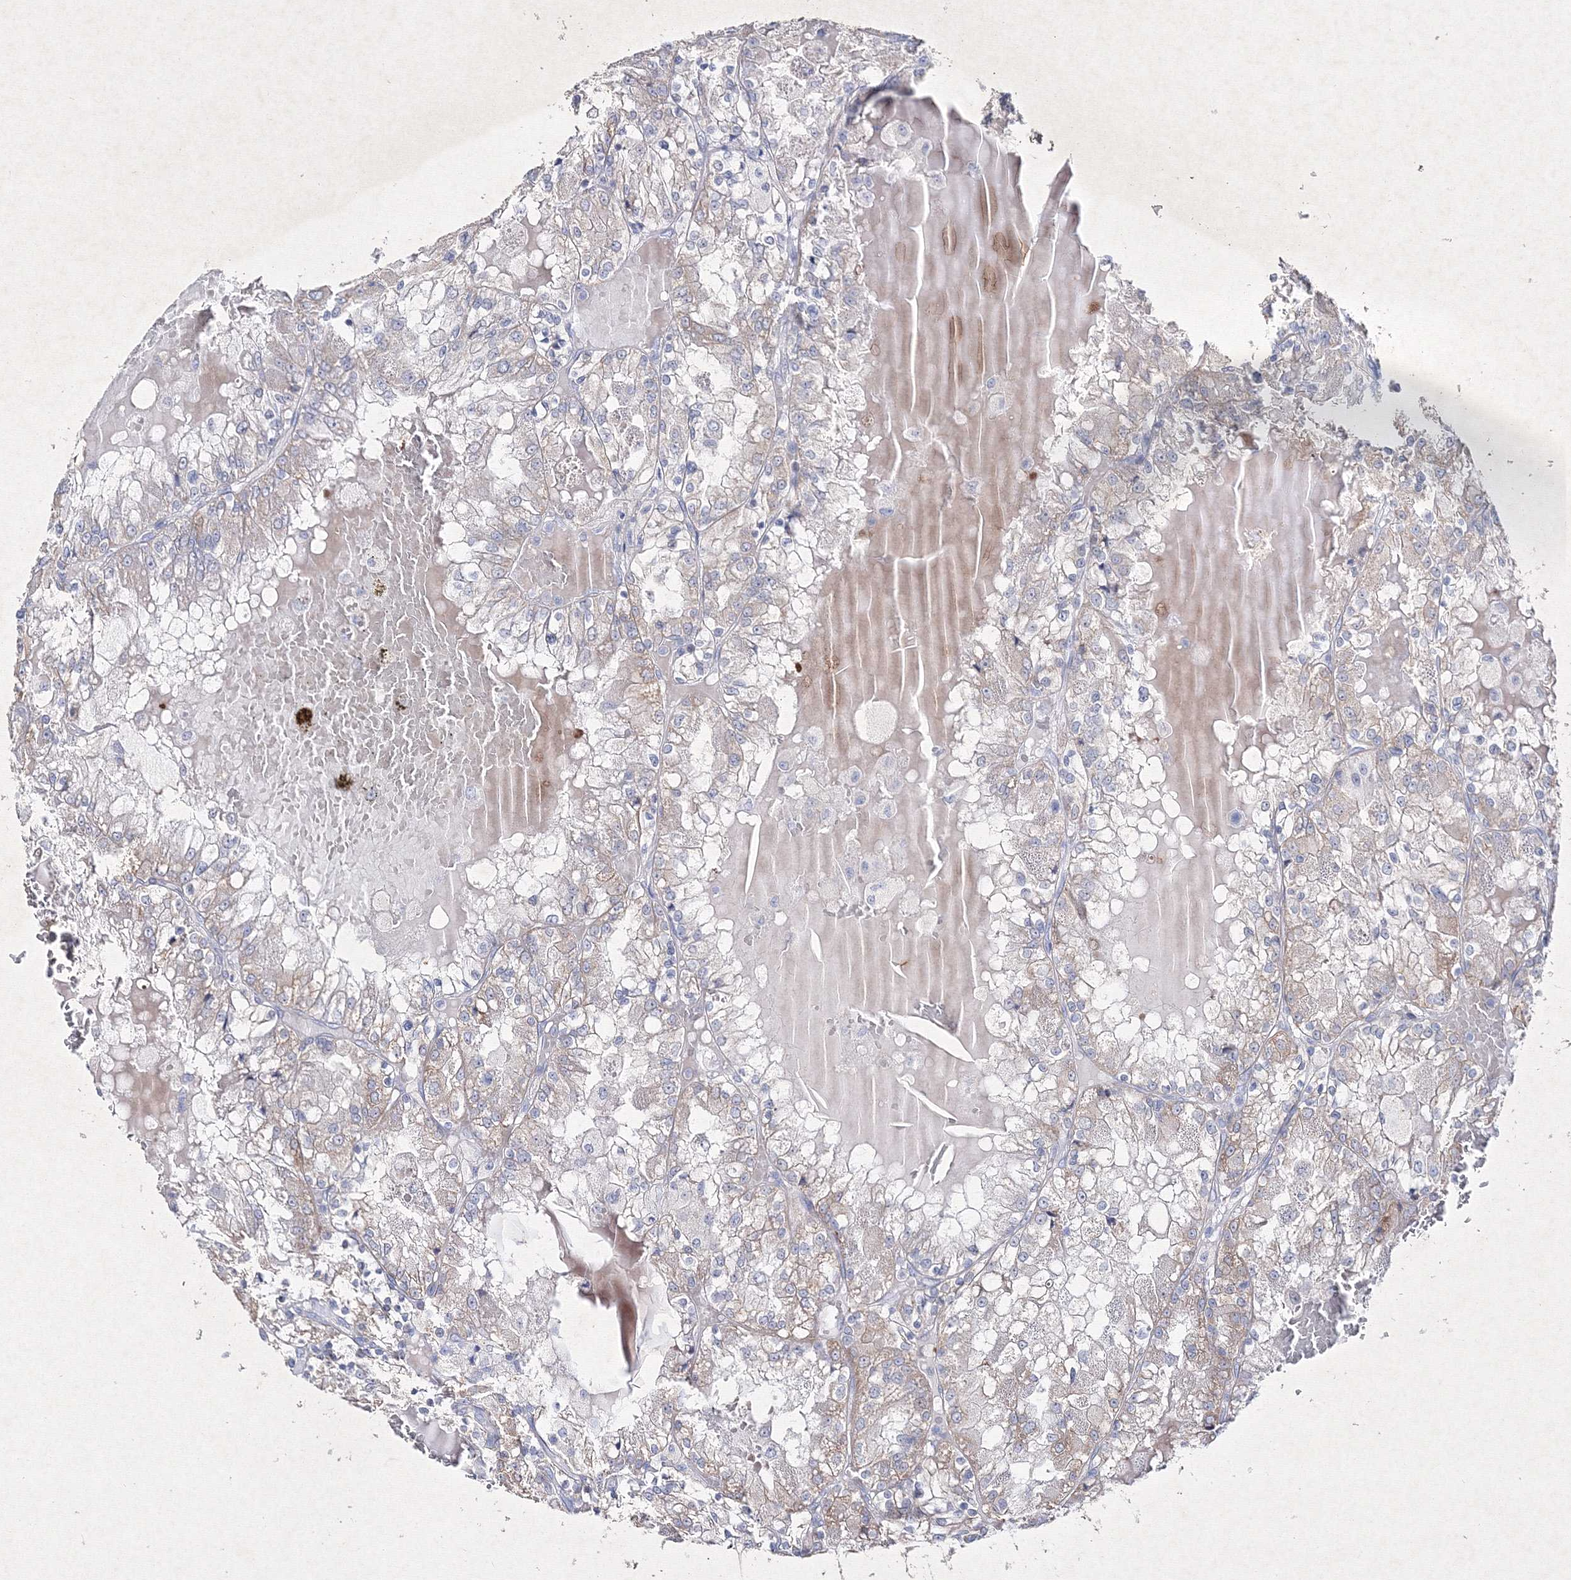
{"staining": {"intensity": "weak", "quantity": "<25%", "location": "cytoplasmic/membranous"}, "tissue": "renal cancer", "cell_type": "Tumor cells", "image_type": "cancer", "snomed": [{"axis": "morphology", "description": "Adenocarcinoma, NOS"}, {"axis": "topography", "description": "Kidney"}], "caption": "Protein analysis of renal adenocarcinoma demonstrates no significant expression in tumor cells. (Immunohistochemistry (ihc), brightfield microscopy, high magnification).", "gene": "SMIM29", "patient": {"sex": "female", "age": 56}}